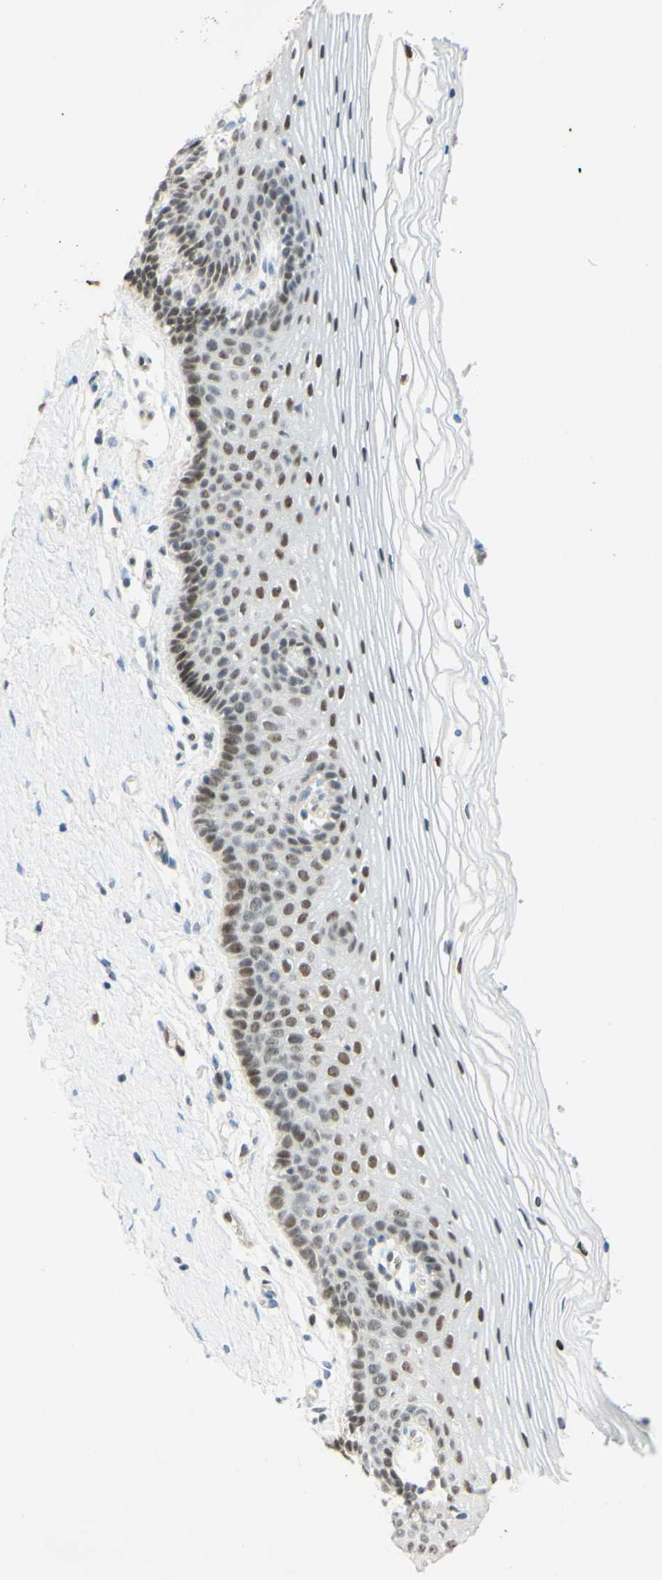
{"staining": {"intensity": "moderate", "quantity": "<25%", "location": "nuclear"}, "tissue": "vagina", "cell_type": "Squamous epithelial cells", "image_type": "normal", "snomed": [{"axis": "morphology", "description": "Normal tissue, NOS"}, {"axis": "topography", "description": "Vagina"}], "caption": "This is a histology image of immunohistochemistry staining of unremarkable vagina, which shows moderate positivity in the nuclear of squamous epithelial cells.", "gene": "POLB", "patient": {"sex": "female", "age": 32}}